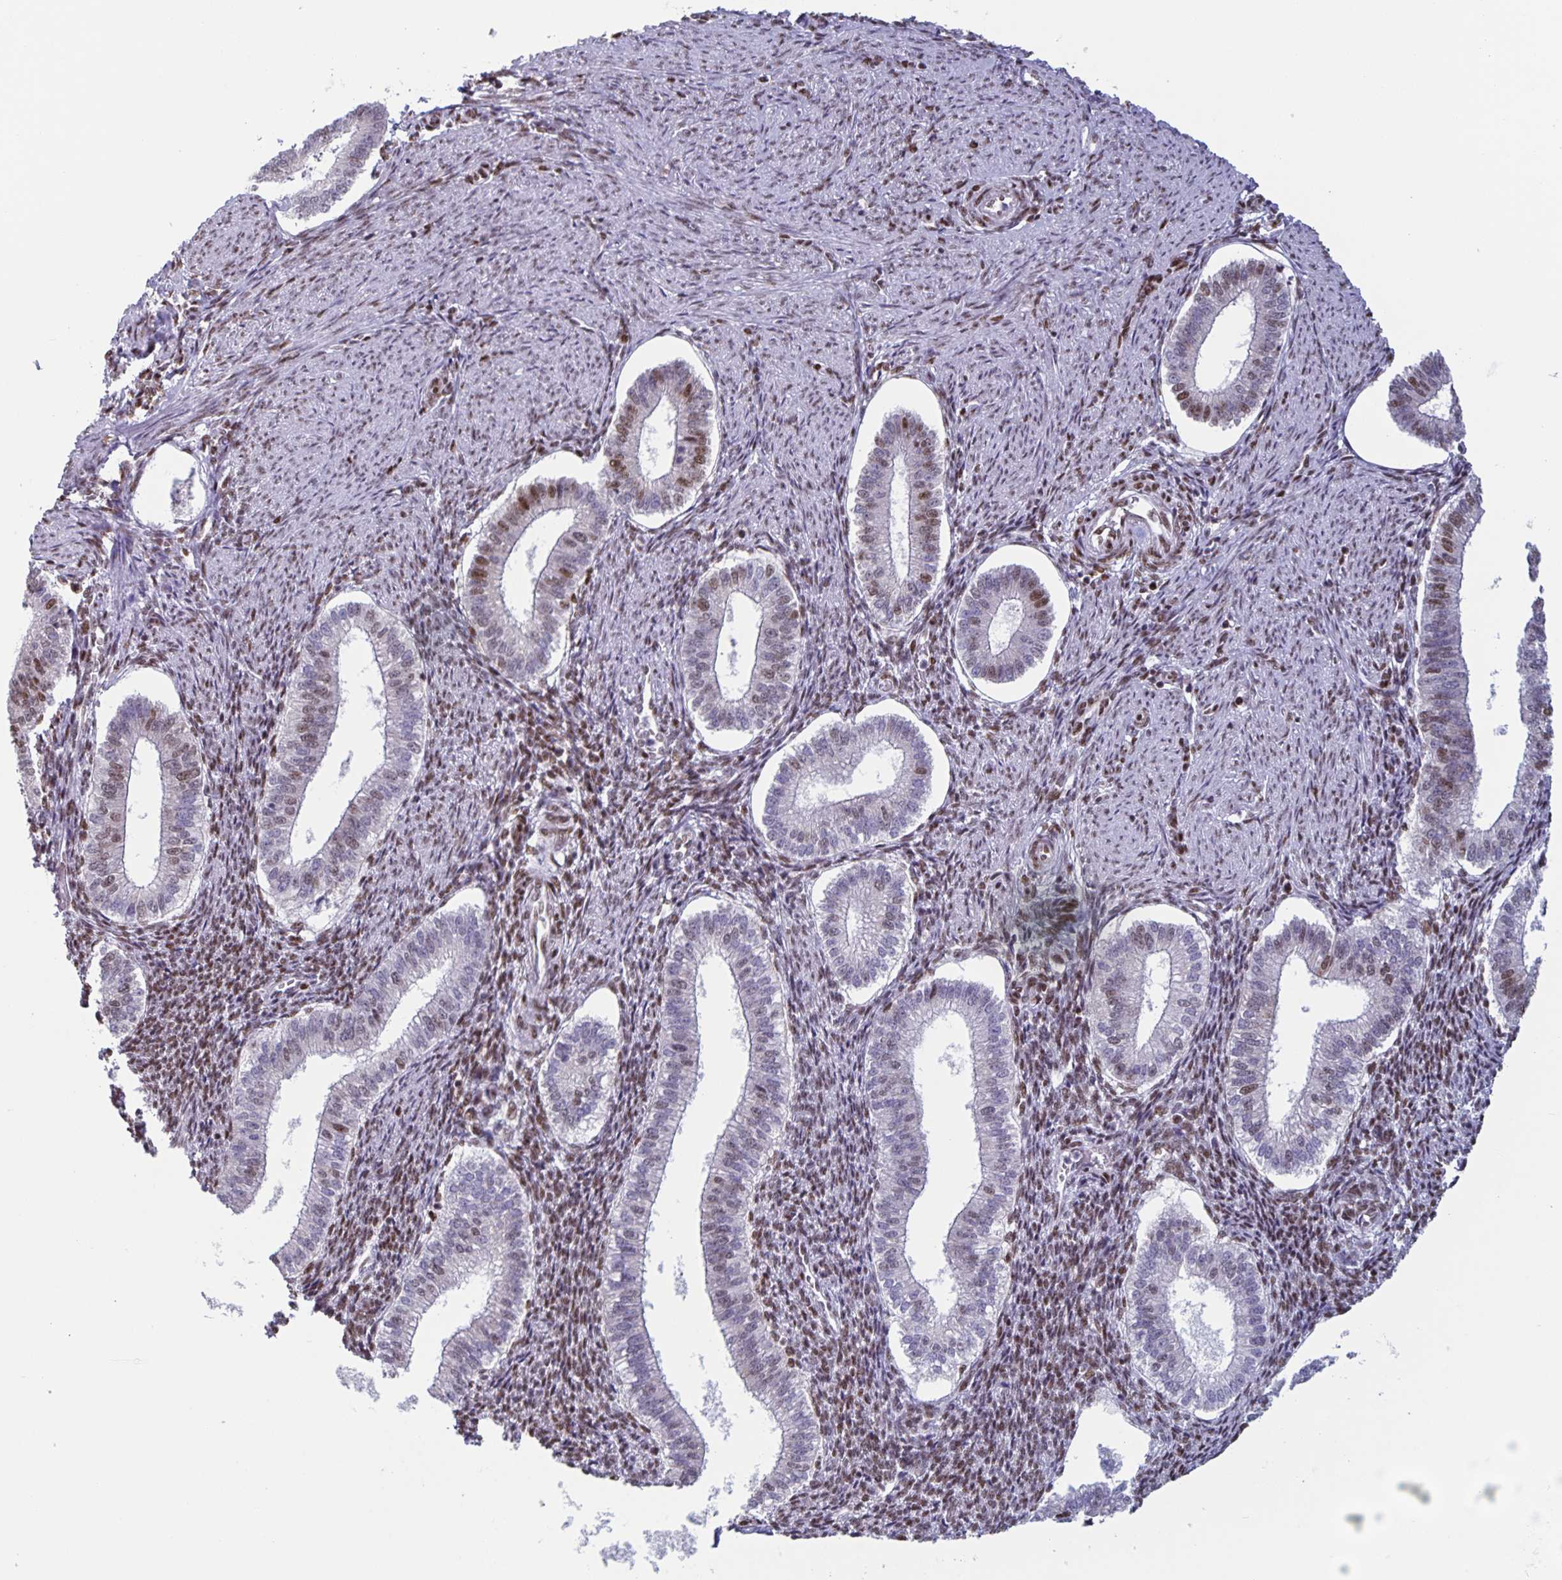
{"staining": {"intensity": "moderate", "quantity": ">75%", "location": "nuclear"}, "tissue": "endometrium", "cell_type": "Cells in endometrial stroma", "image_type": "normal", "snomed": [{"axis": "morphology", "description": "Normal tissue, NOS"}, {"axis": "topography", "description": "Endometrium"}], "caption": "Endometrium stained for a protein (brown) exhibits moderate nuclear positive expression in approximately >75% of cells in endometrial stroma.", "gene": "JUND", "patient": {"sex": "female", "age": 25}}